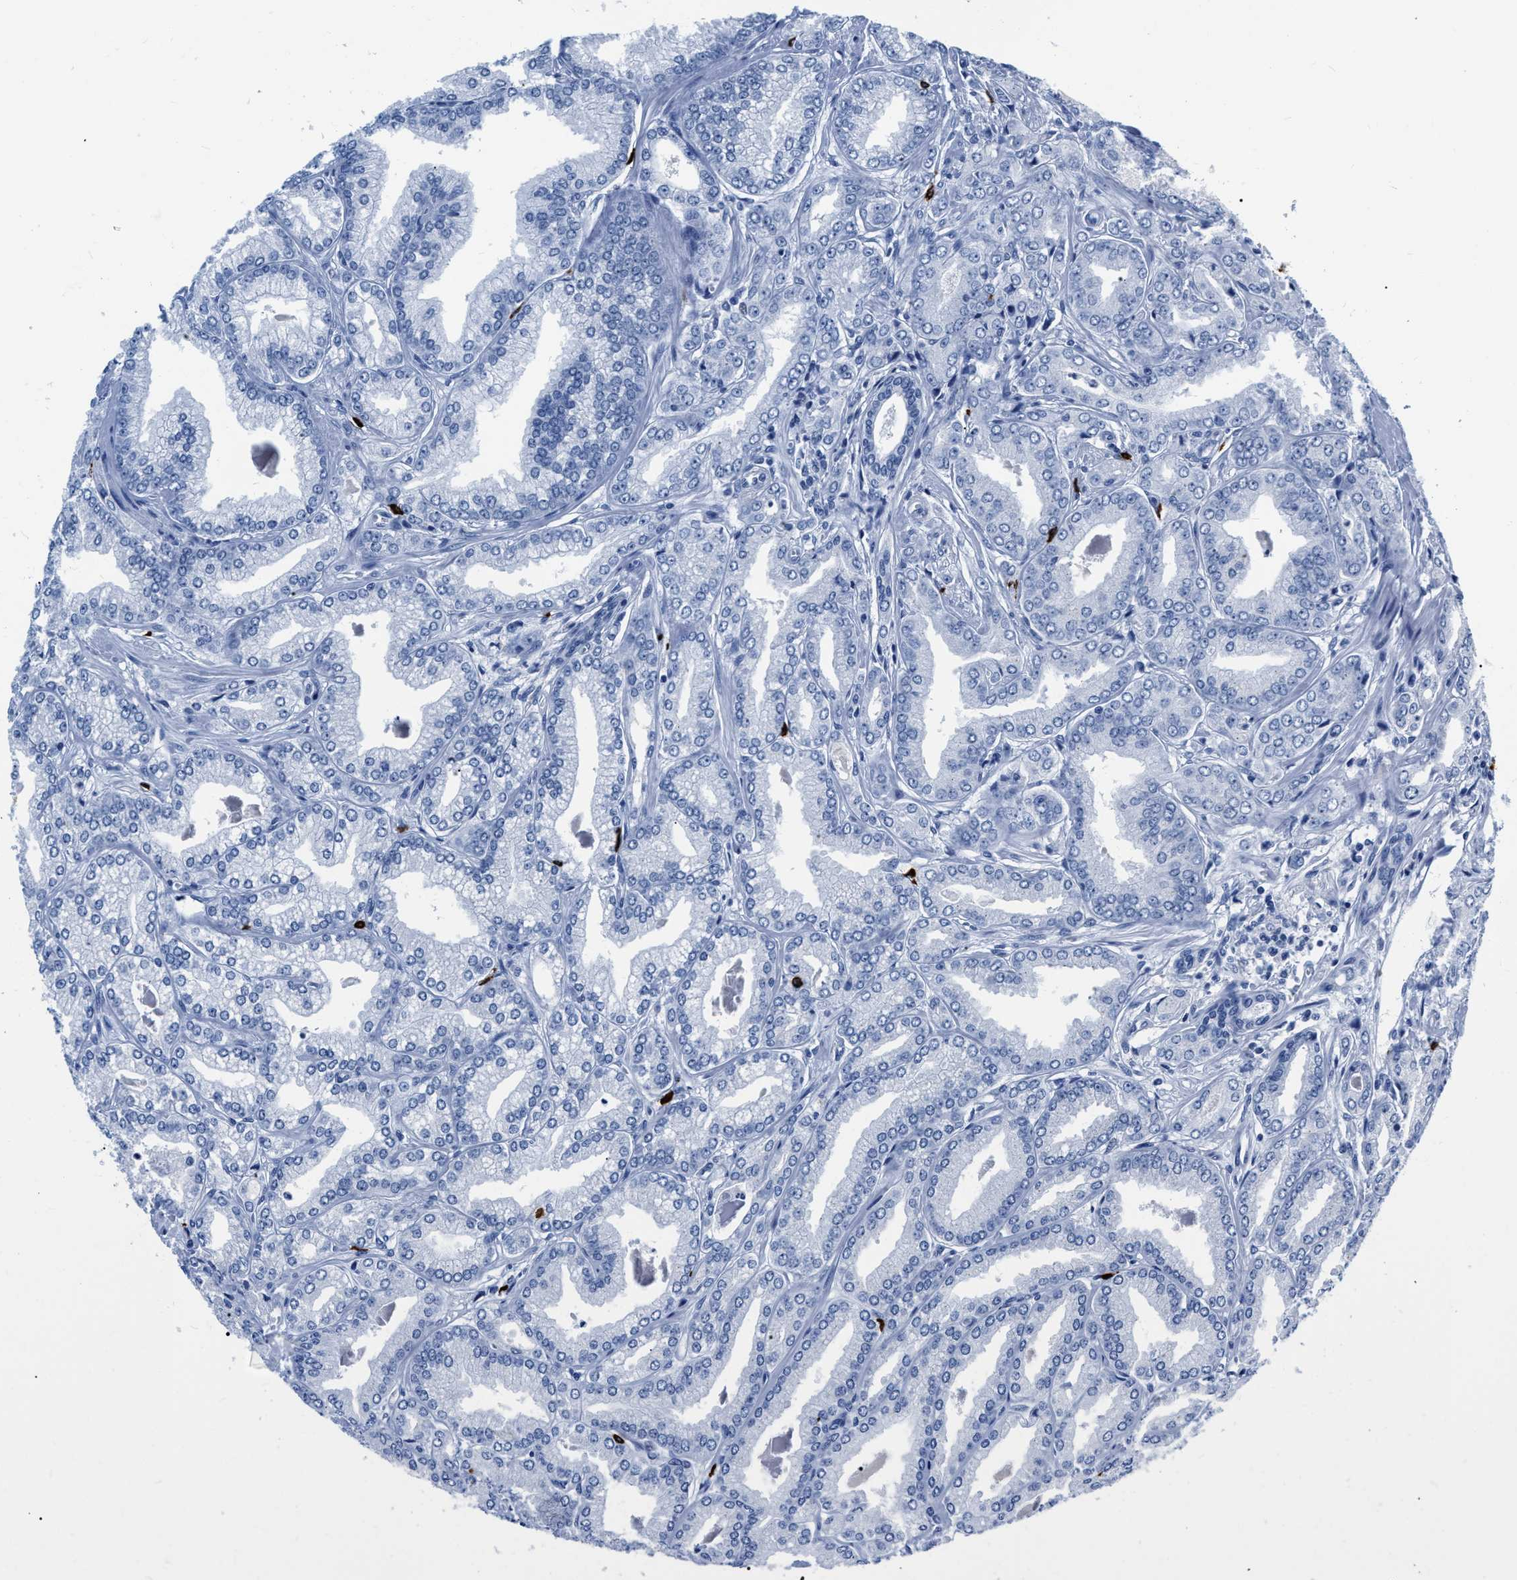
{"staining": {"intensity": "negative", "quantity": "none", "location": "none"}, "tissue": "prostate cancer", "cell_type": "Tumor cells", "image_type": "cancer", "snomed": [{"axis": "morphology", "description": "Adenocarcinoma, Low grade"}, {"axis": "topography", "description": "Prostate"}], "caption": "High magnification brightfield microscopy of prostate cancer (low-grade adenocarcinoma) stained with DAB (brown) and counterstained with hematoxylin (blue): tumor cells show no significant staining.", "gene": "CER1", "patient": {"sex": "male", "age": 52}}